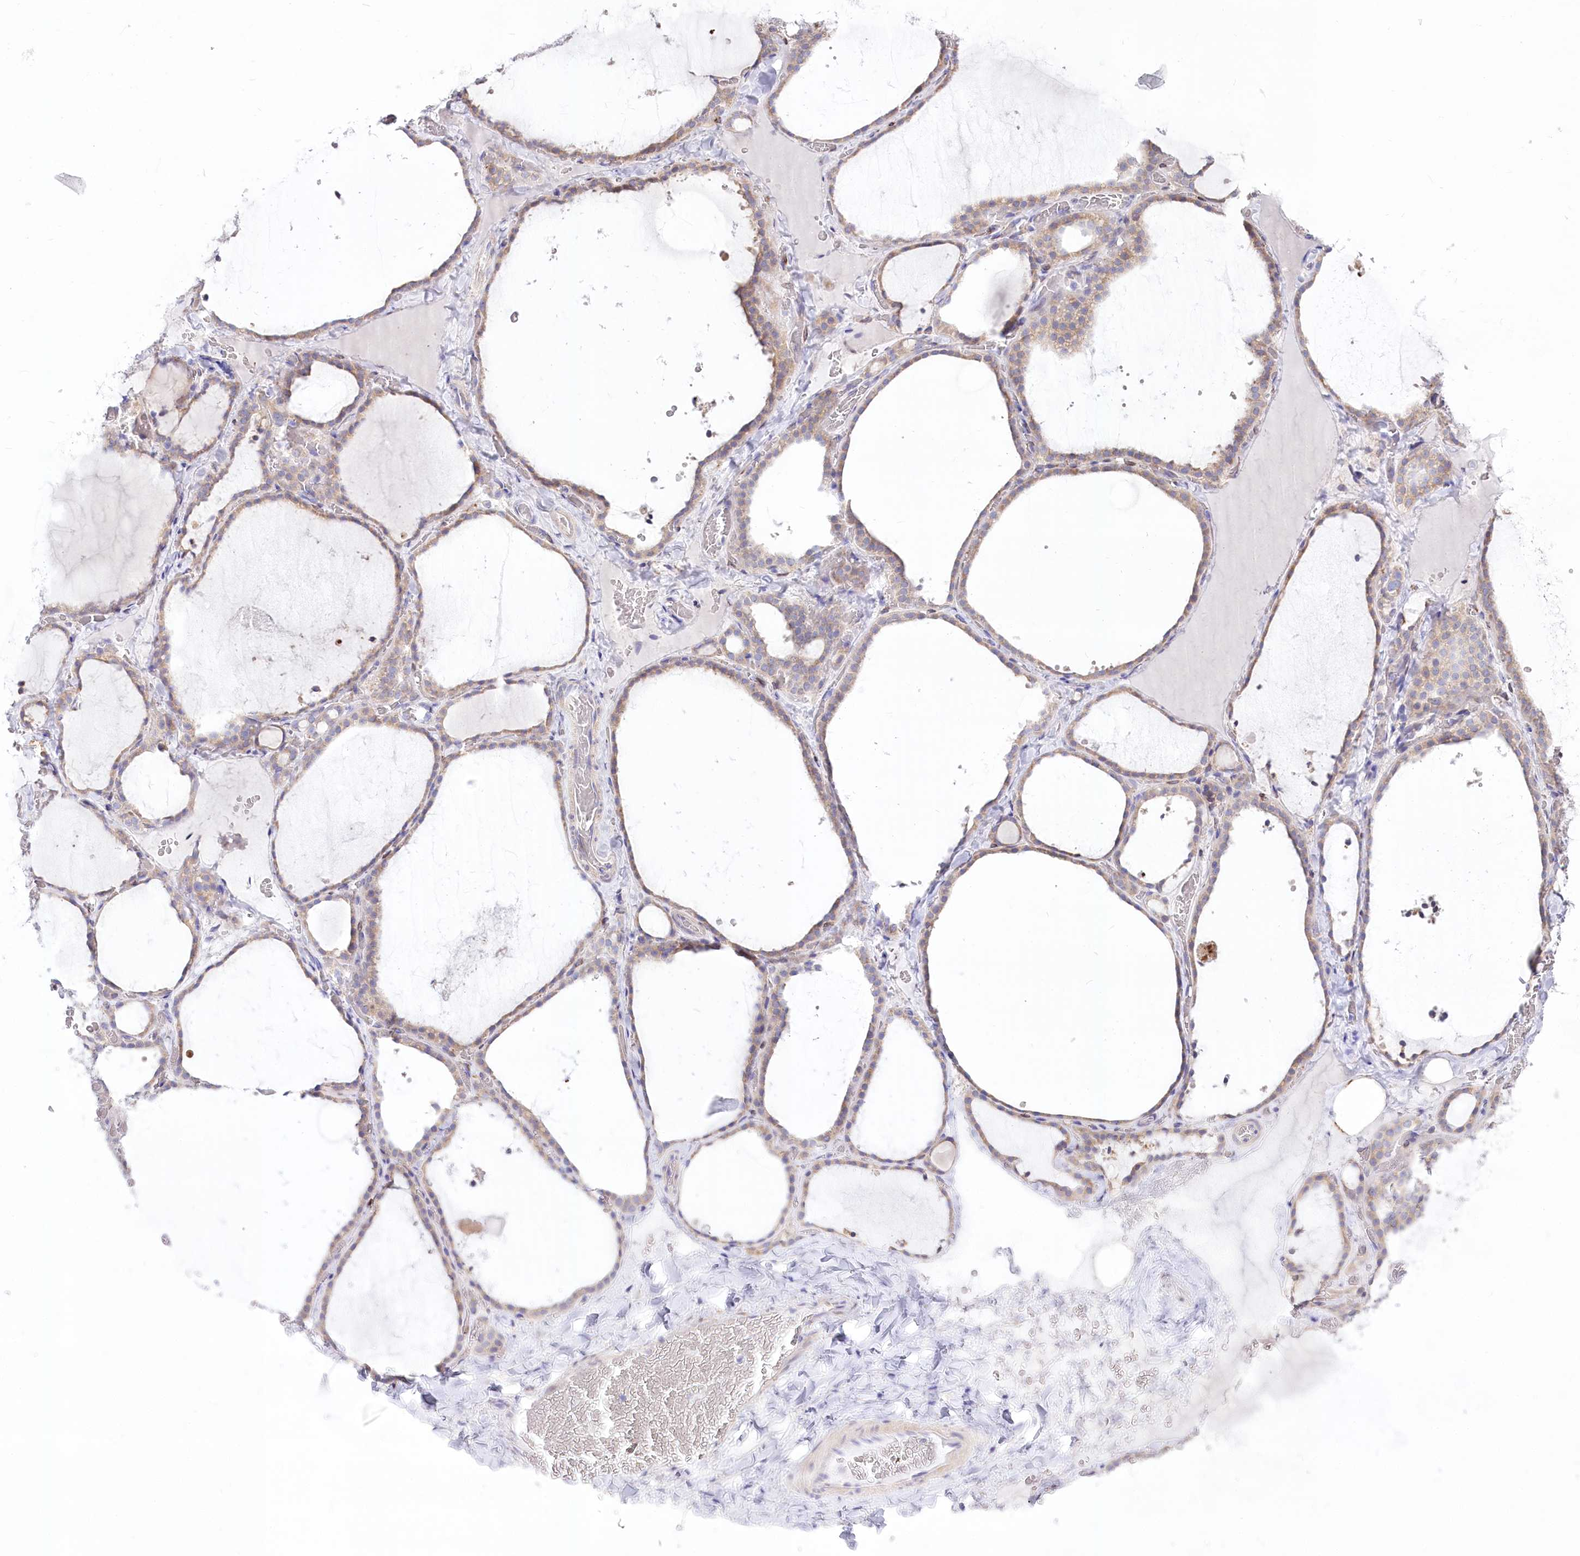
{"staining": {"intensity": "weak", "quantity": "25%-75%", "location": "cytoplasmic/membranous"}, "tissue": "thyroid gland", "cell_type": "Glandular cells", "image_type": "normal", "snomed": [{"axis": "morphology", "description": "Normal tissue, NOS"}, {"axis": "topography", "description": "Thyroid gland"}], "caption": "Protein staining of benign thyroid gland reveals weak cytoplasmic/membranous positivity in about 25%-75% of glandular cells.", "gene": "STT3B", "patient": {"sex": "female", "age": 22}}